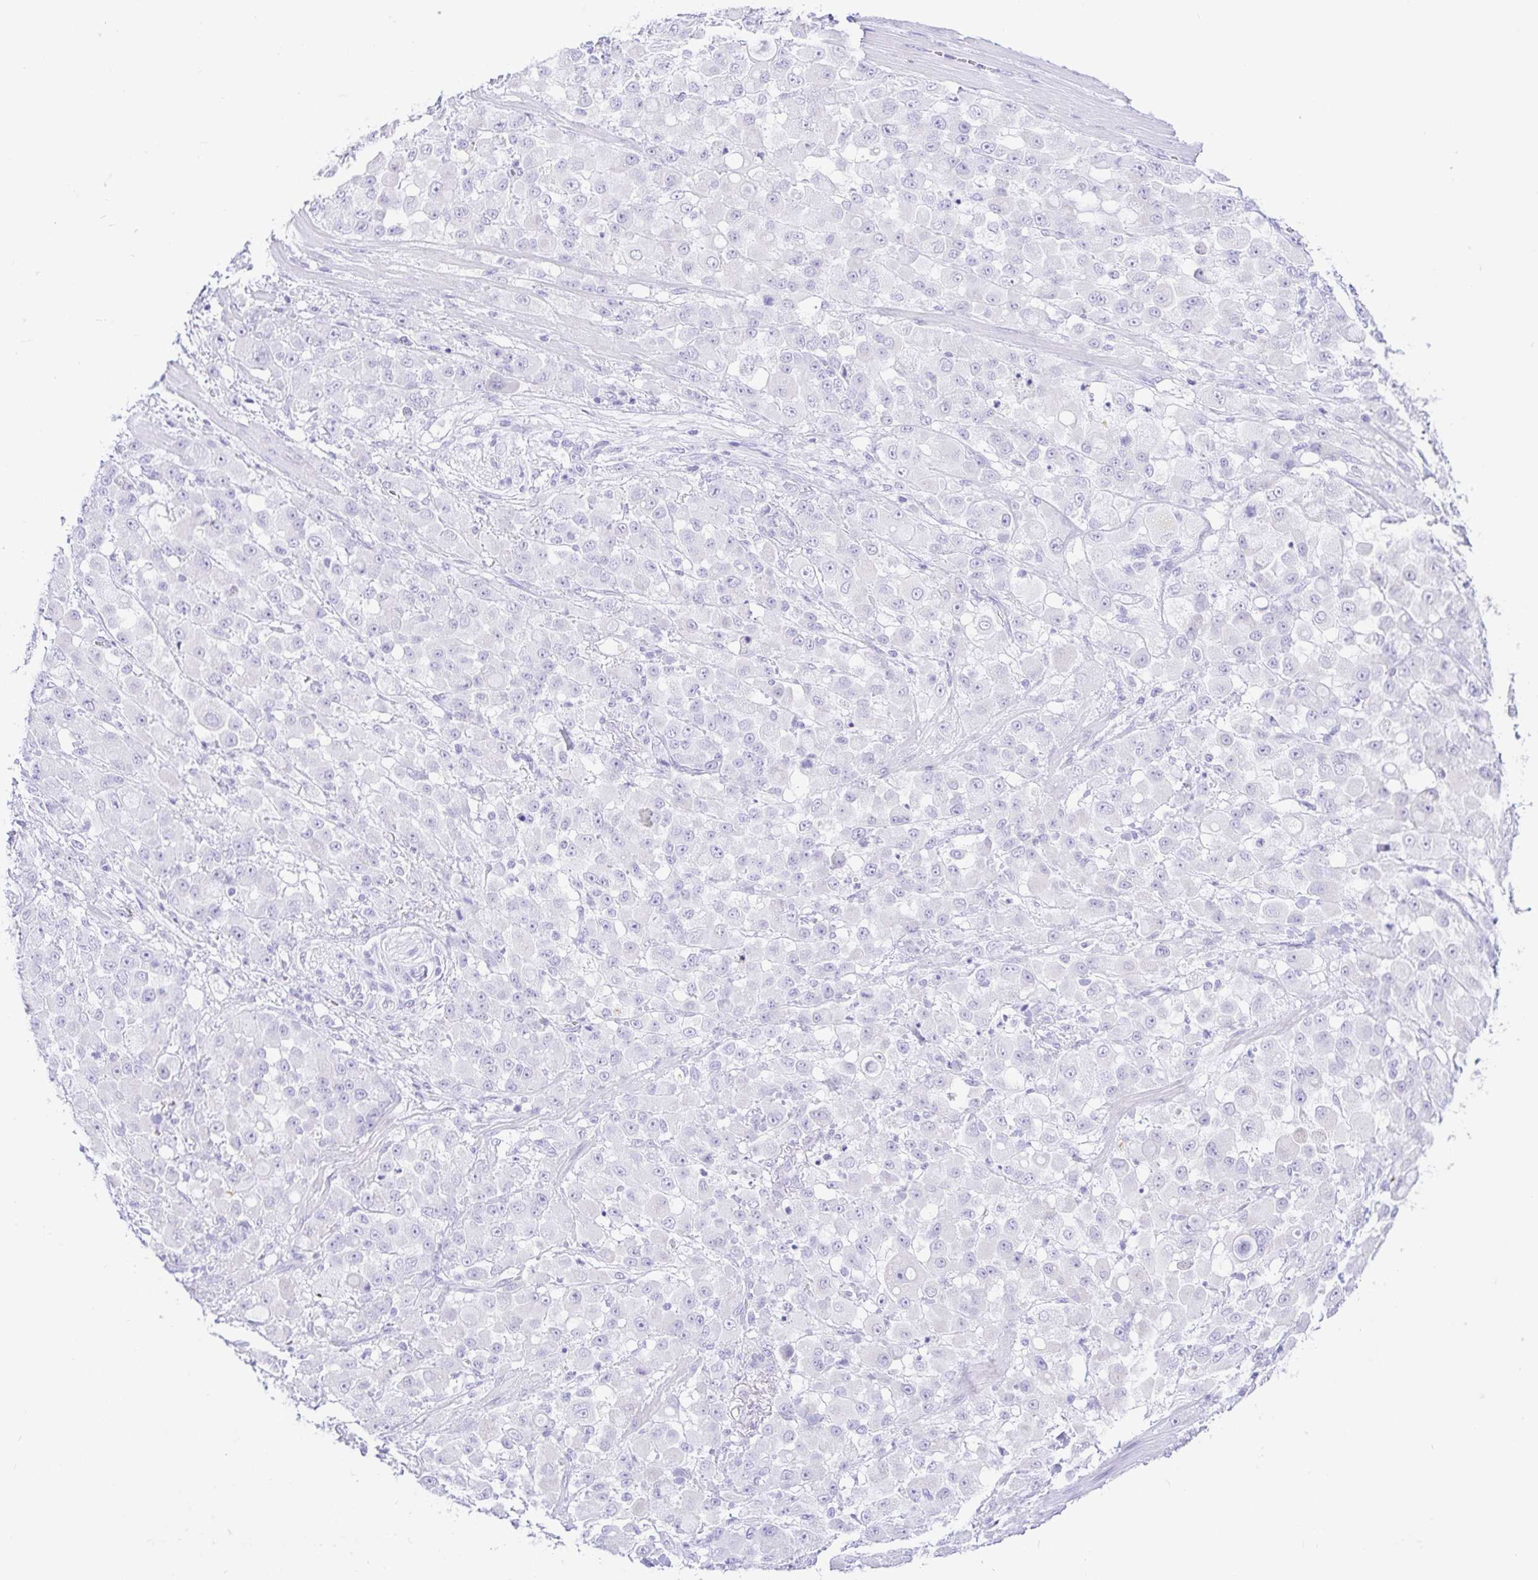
{"staining": {"intensity": "negative", "quantity": "none", "location": "none"}, "tissue": "stomach cancer", "cell_type": "Tumor cells", "image_type": "cancer", "snomed": [{"axis": "morphology", "description": "Adenocarcinoma, NOS"}, {"axis": "topography", "description": "Stomach"}], "caption": "The immunohistochemistry histopathology image has no significant expression in tumor cells of stomach cancer tissue.", "gene": "PAX8", "patient": {"sex": "female", "age": 76}}